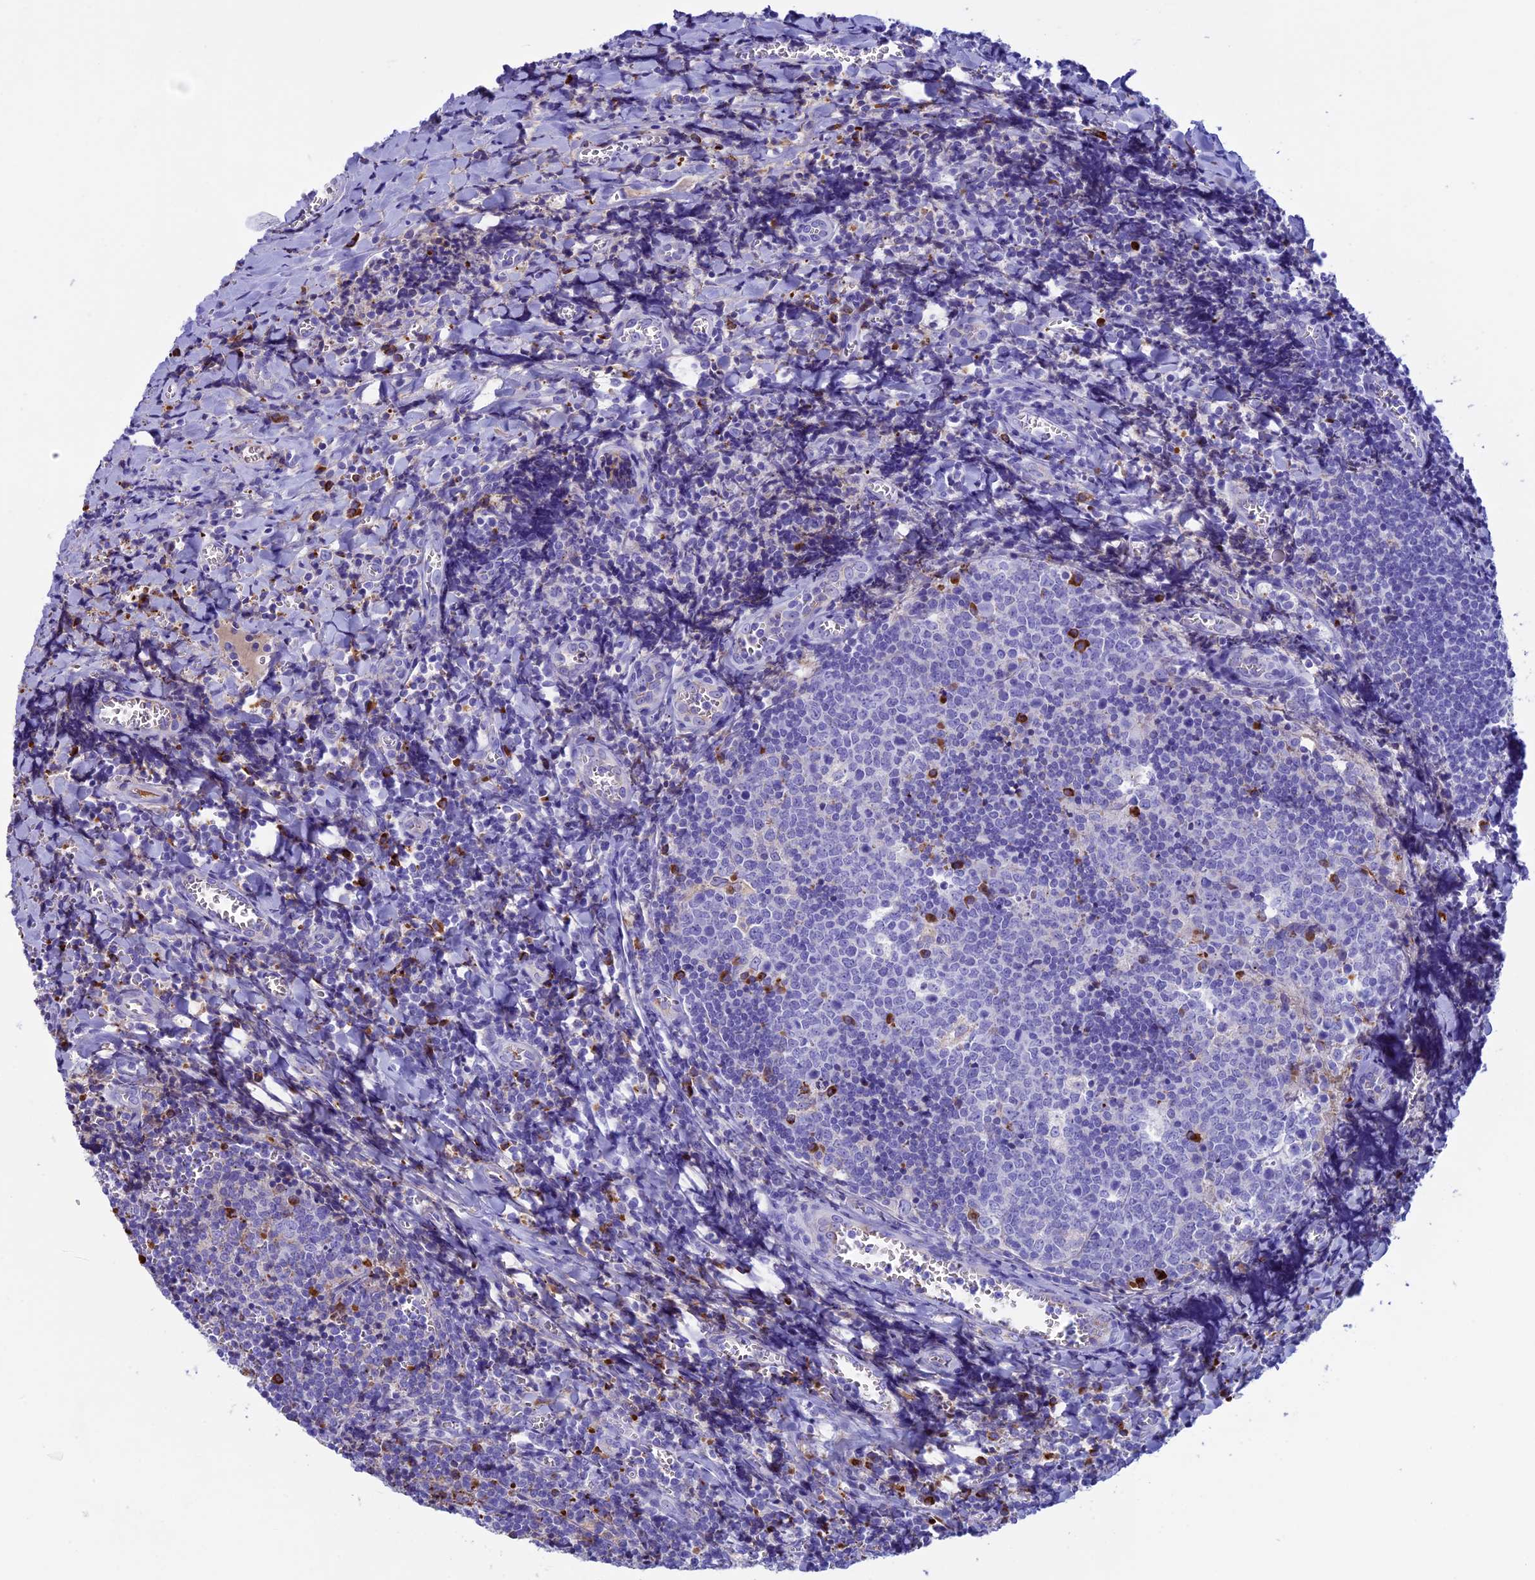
{"staining": {"intensity": "moderate", "quantity": "<25%", "location": "cytoplasmic/membranous"}, "tissue": "tonsil", "cell_type": "Germinal center cells", "image_type": "normal", "snomed": [{"axis": "morphology", "description": "Normal tissue, NOS"}, {"axis": "topography", "description": "Tonsil"}], "caption": "Immunohistochemistry (IHC) of benign tonsil demonstrates low levels of moderate cytoplasmic/membranous staining in about <25% of germinal center cells. The protein of interest is stained brown, and the nuclei are stained in blue (DAB (3,3'-diaminobenzidine) IHC with brightfield microscopy, high magnification).", "gene": "IGSF6", "patient": {"sex": "male", "age": 27}}